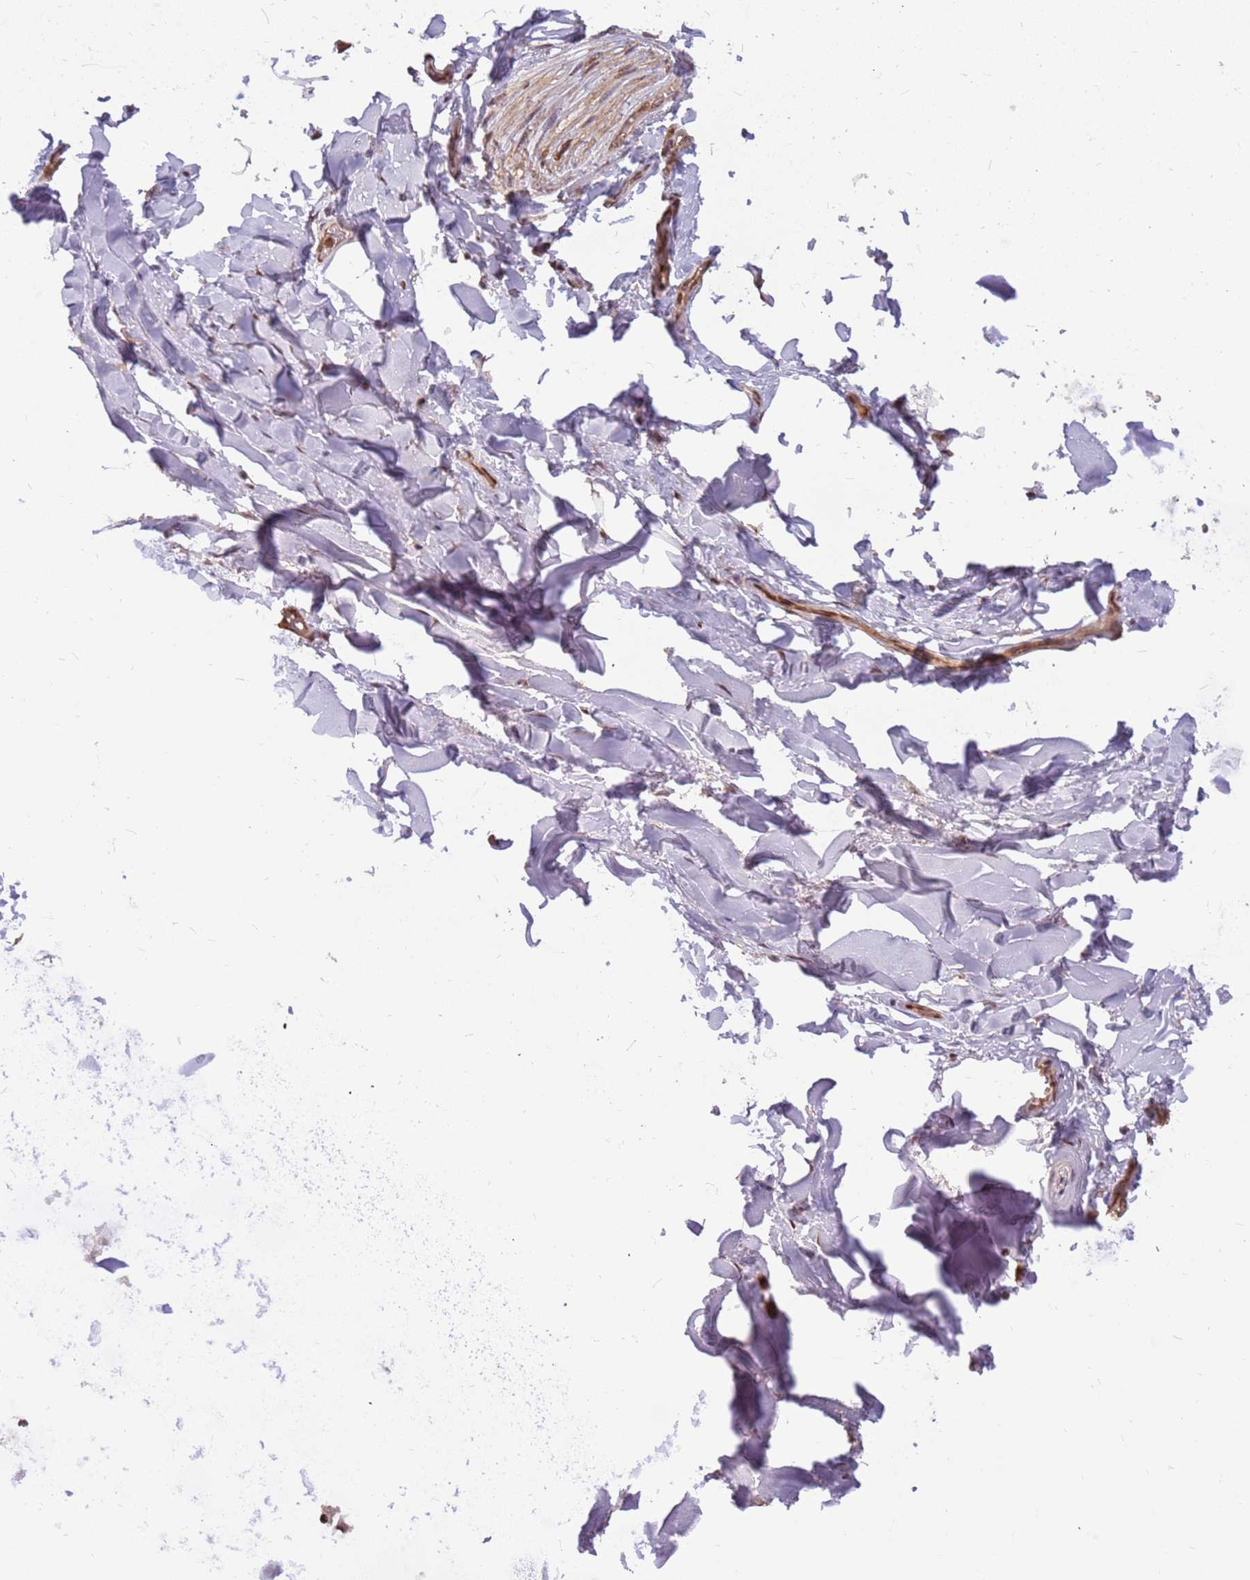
{"staining": {"intensity": "weak", "quantity": ">75%", "location": "nuclear"}, "tissue": "soft tissue", "cell_type": "Fibroblasts", "image_type": "normal", "snomed": [{"axis": "morphology", "description": "Normal tissue, NOS"}, {"axis": "topography", "description": "Lymph node"}, {"axis": "topography", "description": "Cartilage tissue"}, {"axis": "topography", "description": "Bronchus"}], "caption": "High-power microscopy captured an IHC photomicrograph of benign soft tissue, revealing weak nuclear staining in about >75% of fibroblasts.", "gene": "GBP2", "patient": {"sex": "male", "age": 63}}